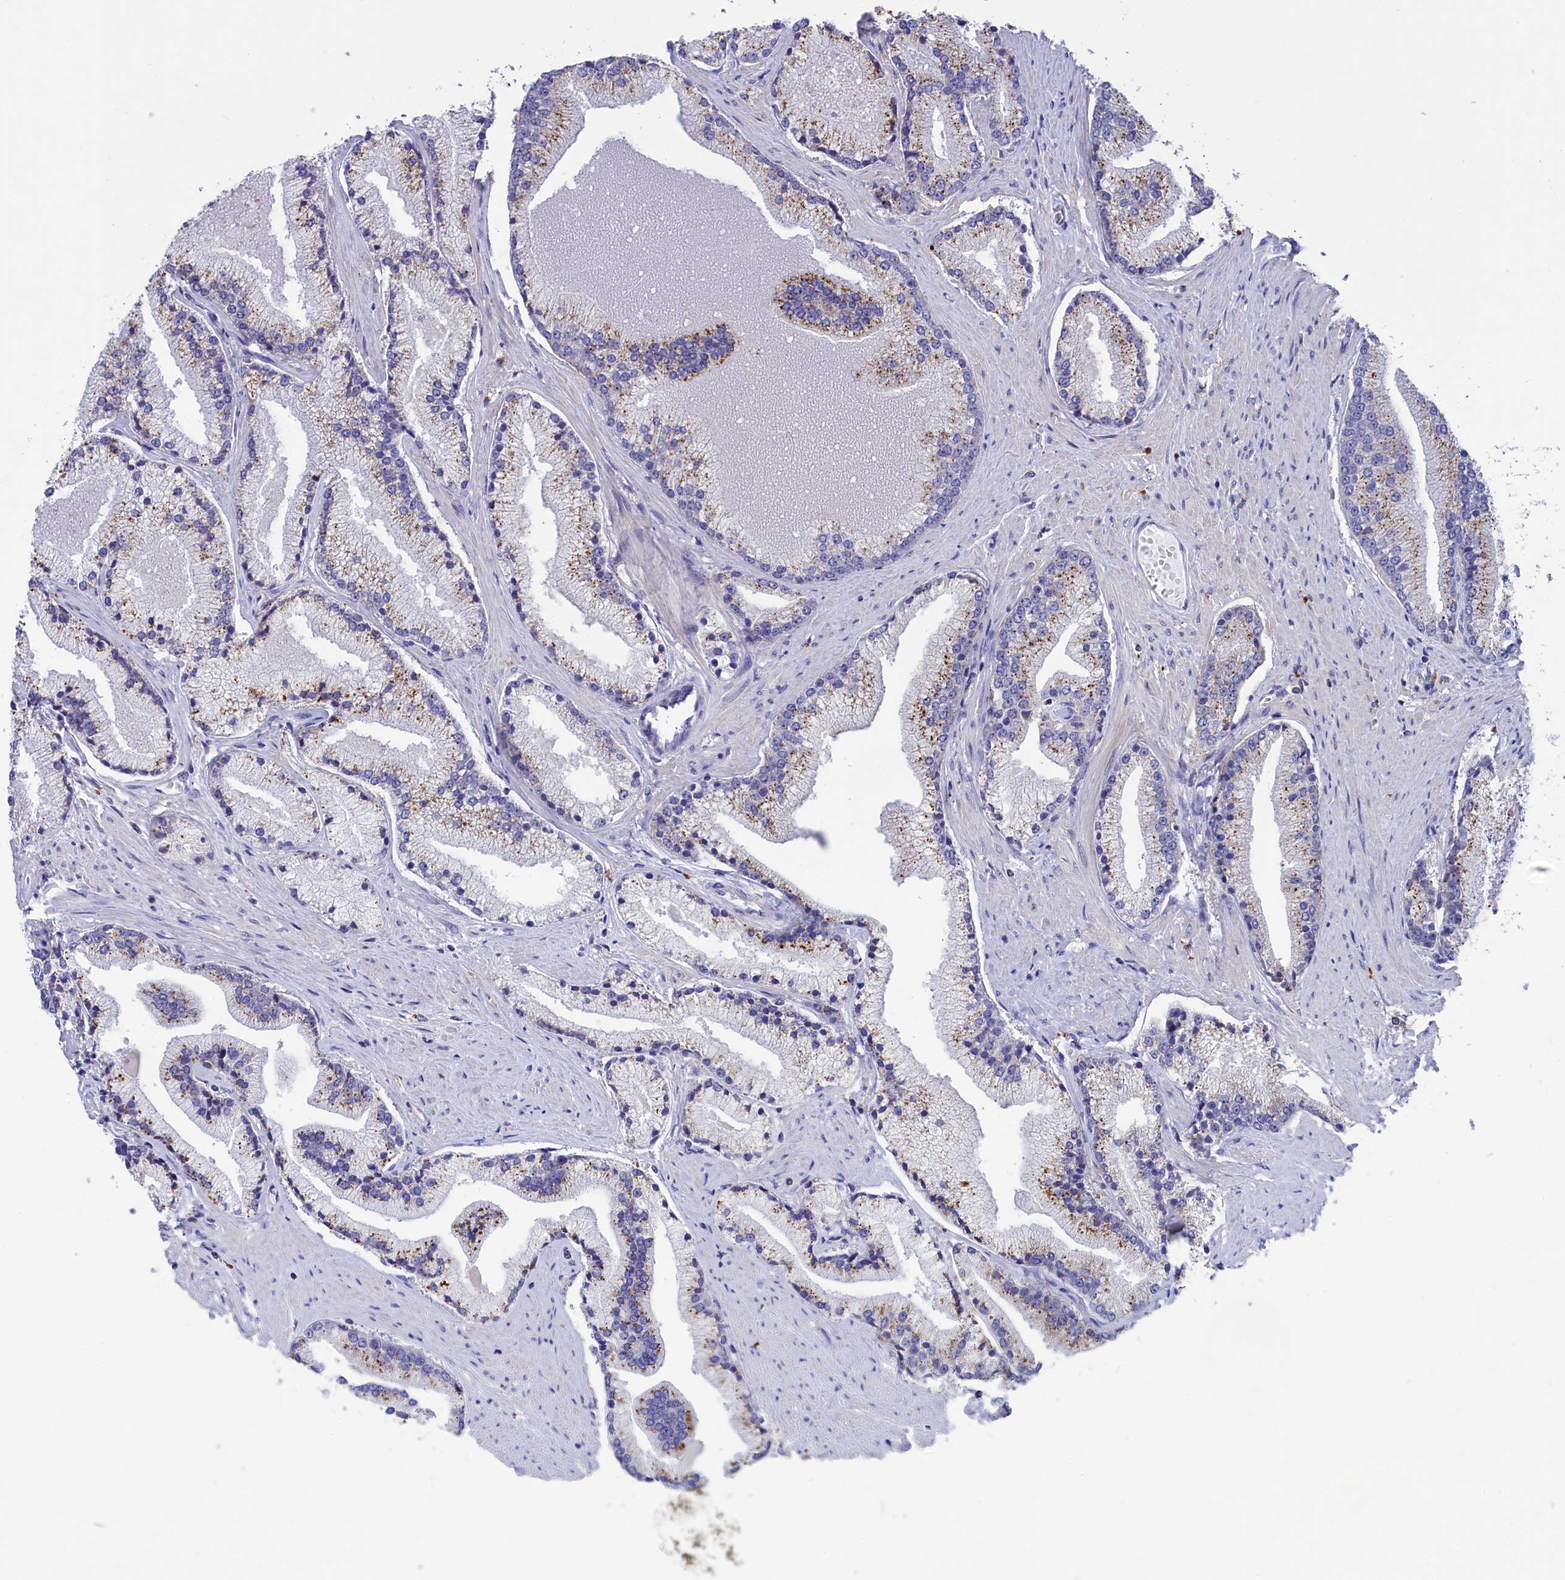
{"staining": {"intensity": "moderate", "quantity": "25%-75%", "location": "cytoplasmic/membranous"}, "tissue": "prostate cancer", "cell_type": "Tumor cells", "image_type": "cancer", "snomed": [{"axis": "morphology", "description": "Adenocarcinoma, High grade"}, {"axis": "topography", "description": "Prostate"}], "caption": "Protein staining displays moderate cytoplasmic/membranous staining in about 25%-75% of tumor cells in prostate cancer (high-grade adenocarcinoma).", "gene": "WDR6", "patient": {"sex": "male", "age": 67}}